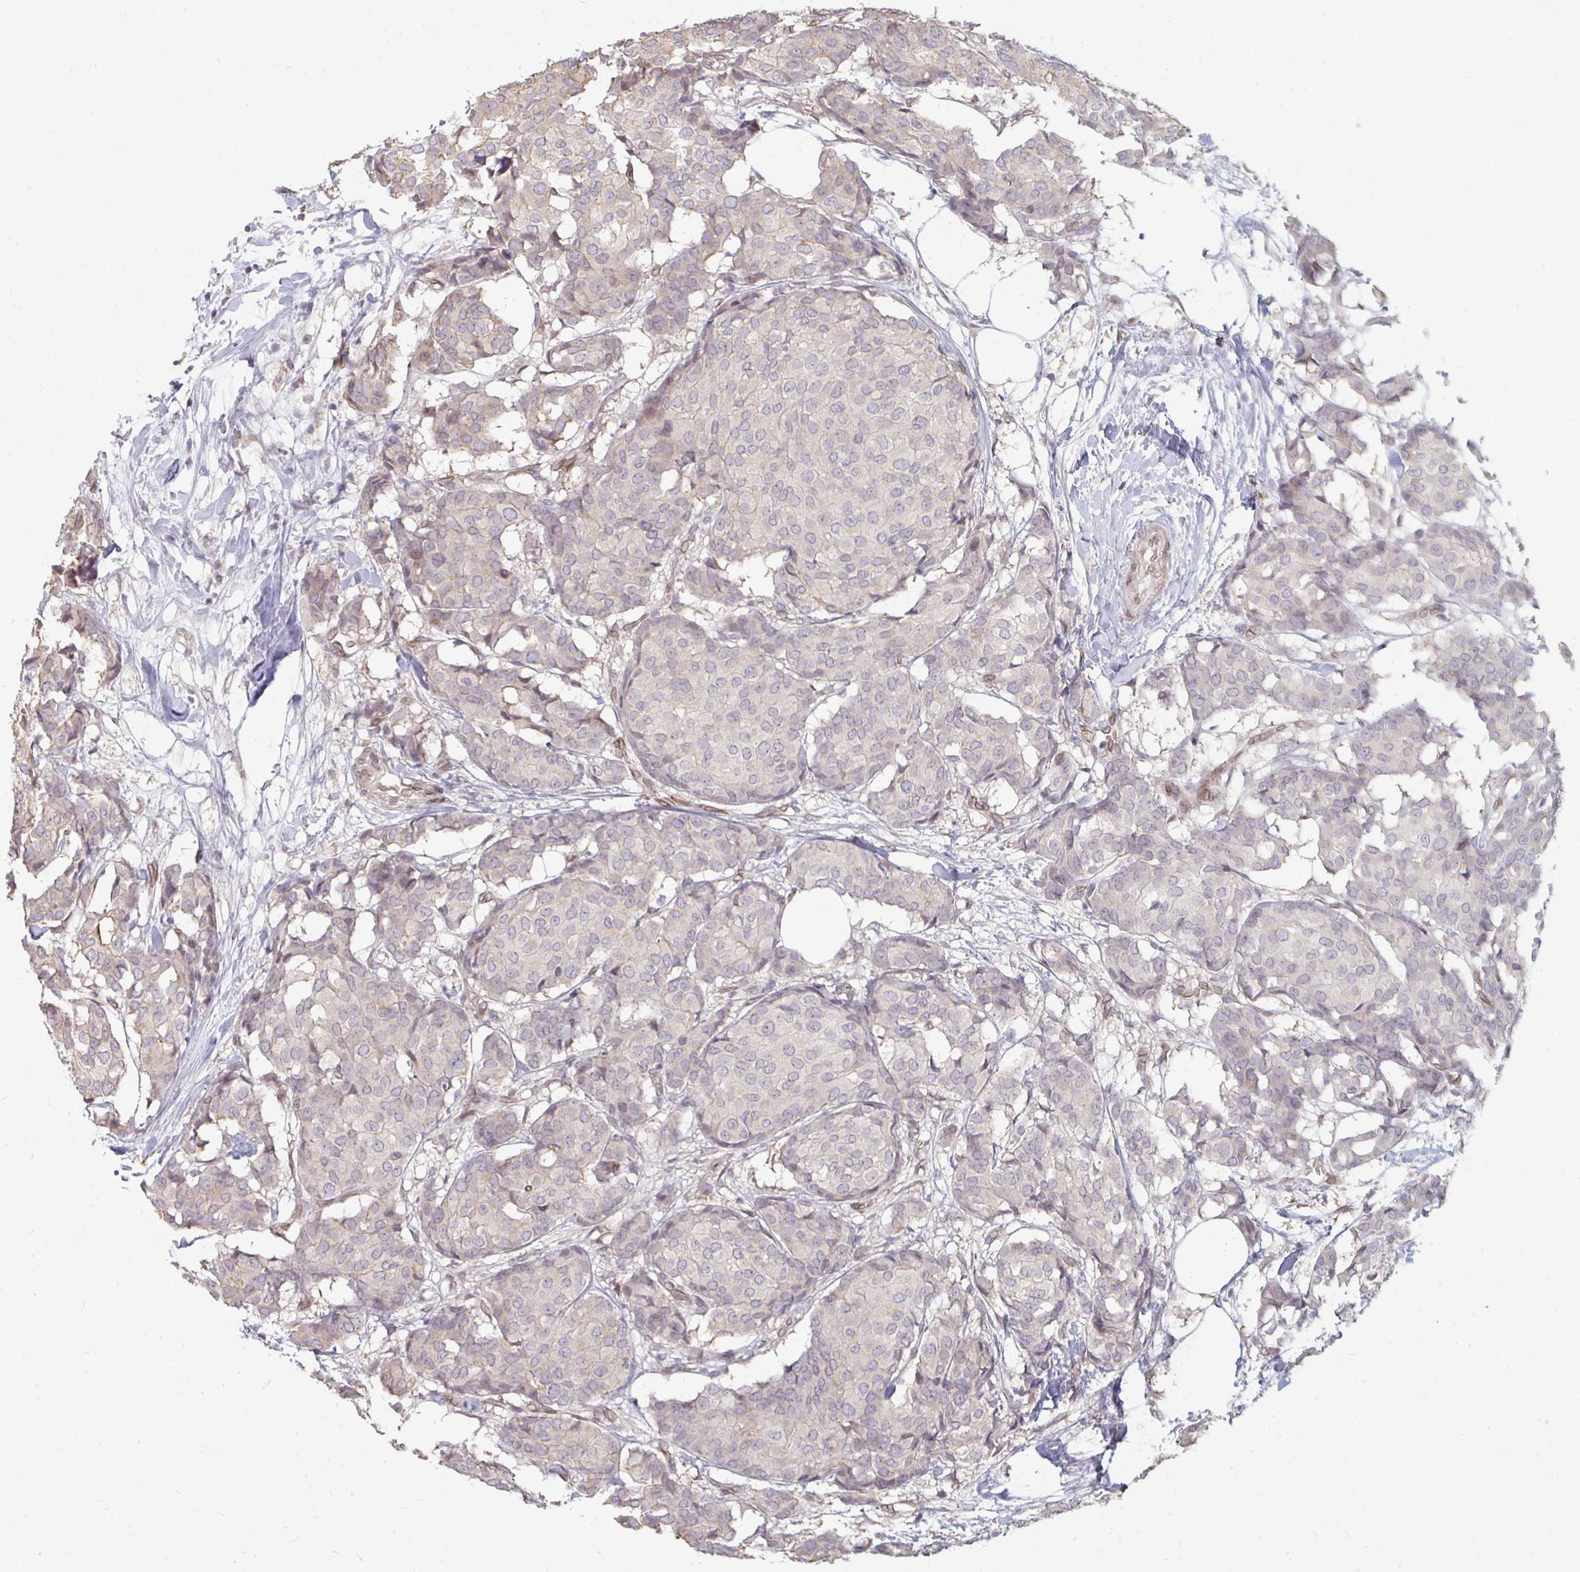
{"staining": {"intensity": "negative", "quantity": "none", "location": "none"}, "tissue": "breast cancer", "cell_type": "Tumor cells", "image_type": "cancer", "snomed": [{"axis": "morphology", "description": "Duct carcinoma"}, {"axis": "topography", "description": "Breast"}], "caption": "This is an IHC histopathology image of breast cancer. There is no expression in tumor cells.", "gene": "GPC5", "patient": {"sex": "female", "age": 75}}